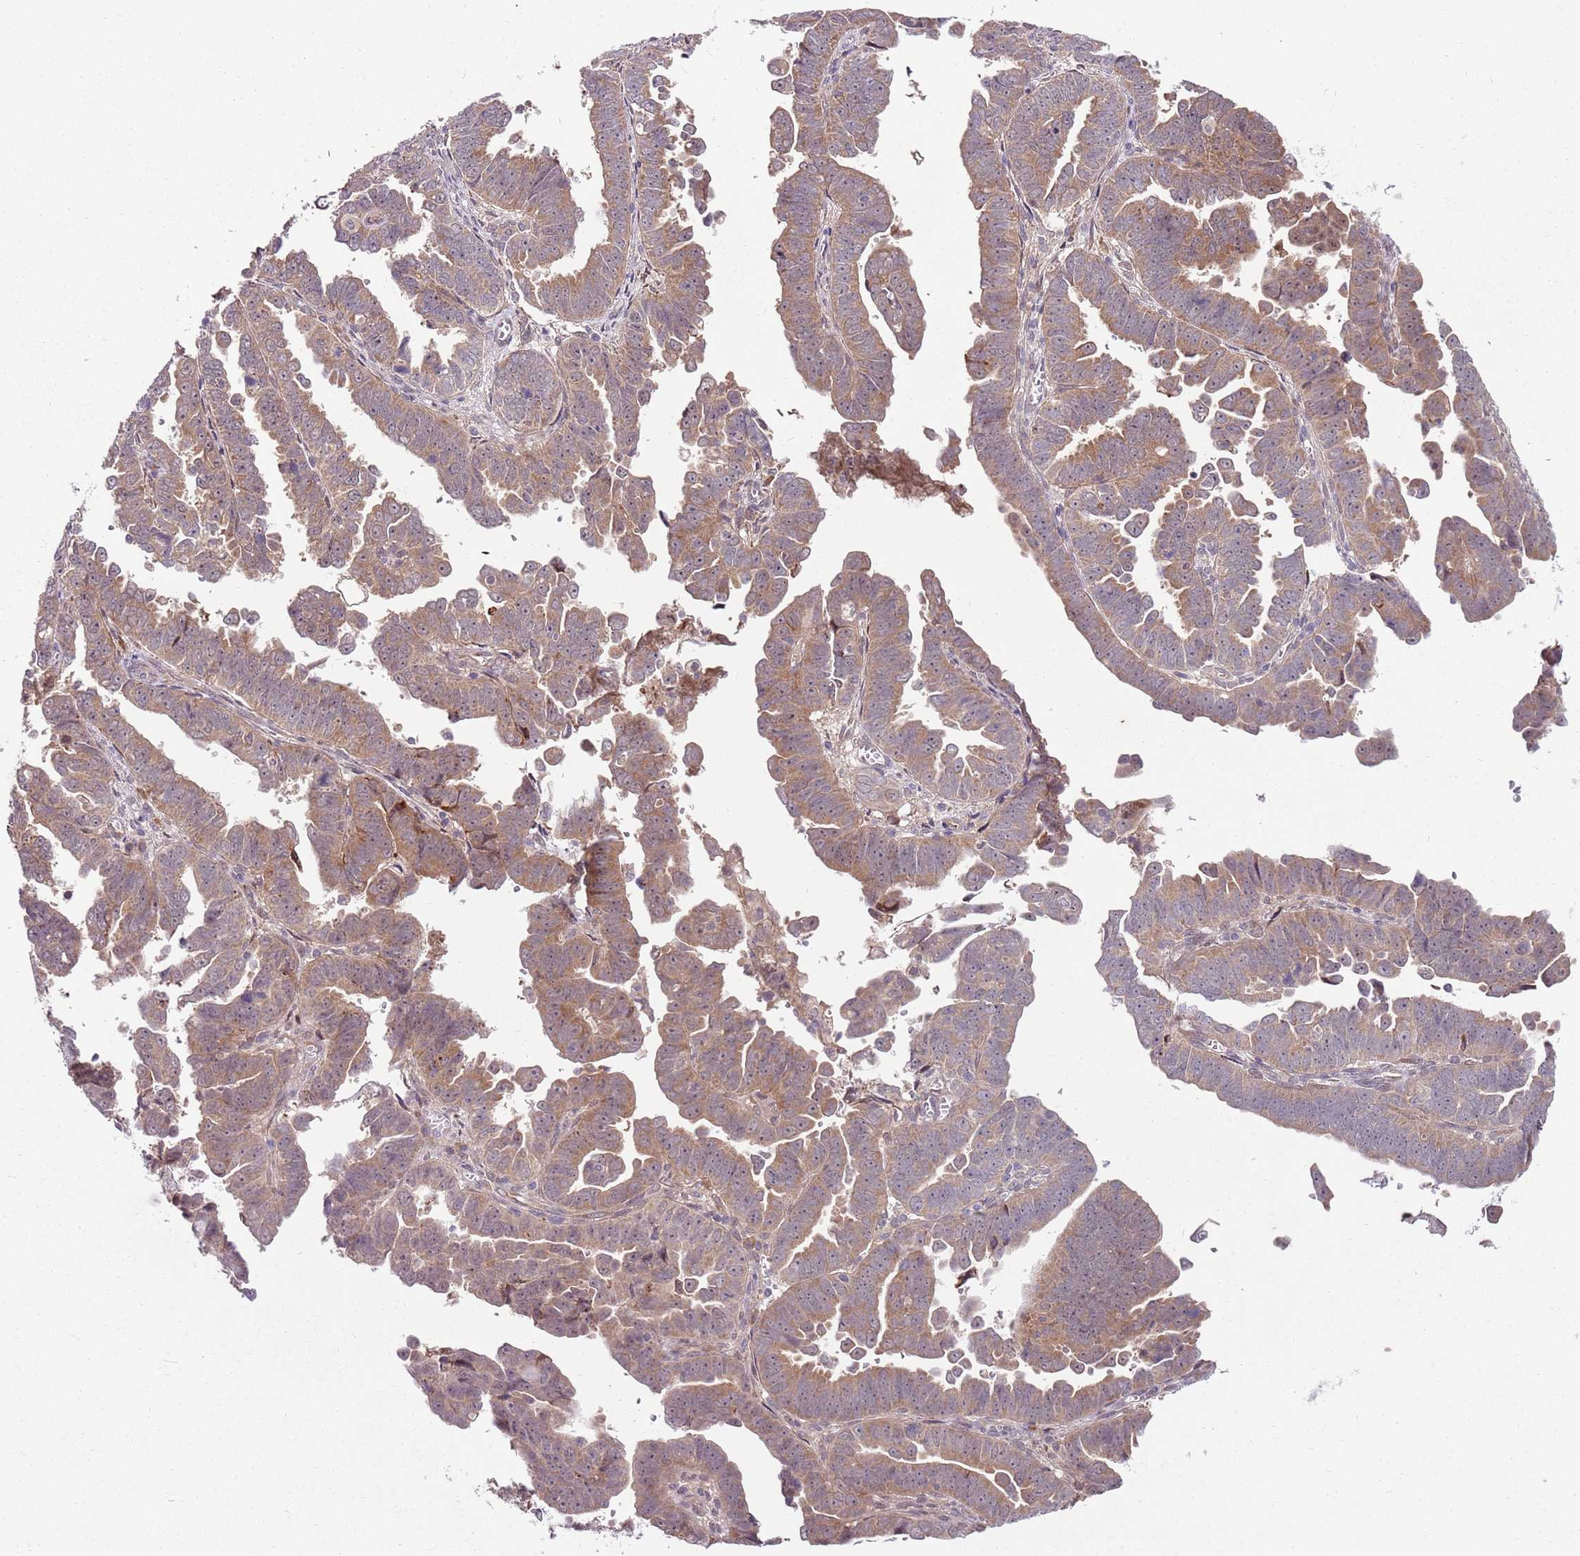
{"staining": {"intensity": "moderate", "quantity": ">75%", "location": "cytoplasmic/membranous"}, "tissue": "endometrial cancer", "cell_type": "Tumor cells", "image_type": "cancer", "snomed": [{"axis": "morphology", "description": "Adenocarcinoma, NOS"}, {"axis": "topography", "description": "Endometrium"}], "caption": "Approximately >75% of tumor cells in human adenocarcinoma (endometrial) exhibit moderate cytoplasmic/membranous protein staining as visualized by brown immunohistochemical staining.", "gene": "FBXL22", "patient": {"sex": "female", "age": 75}}